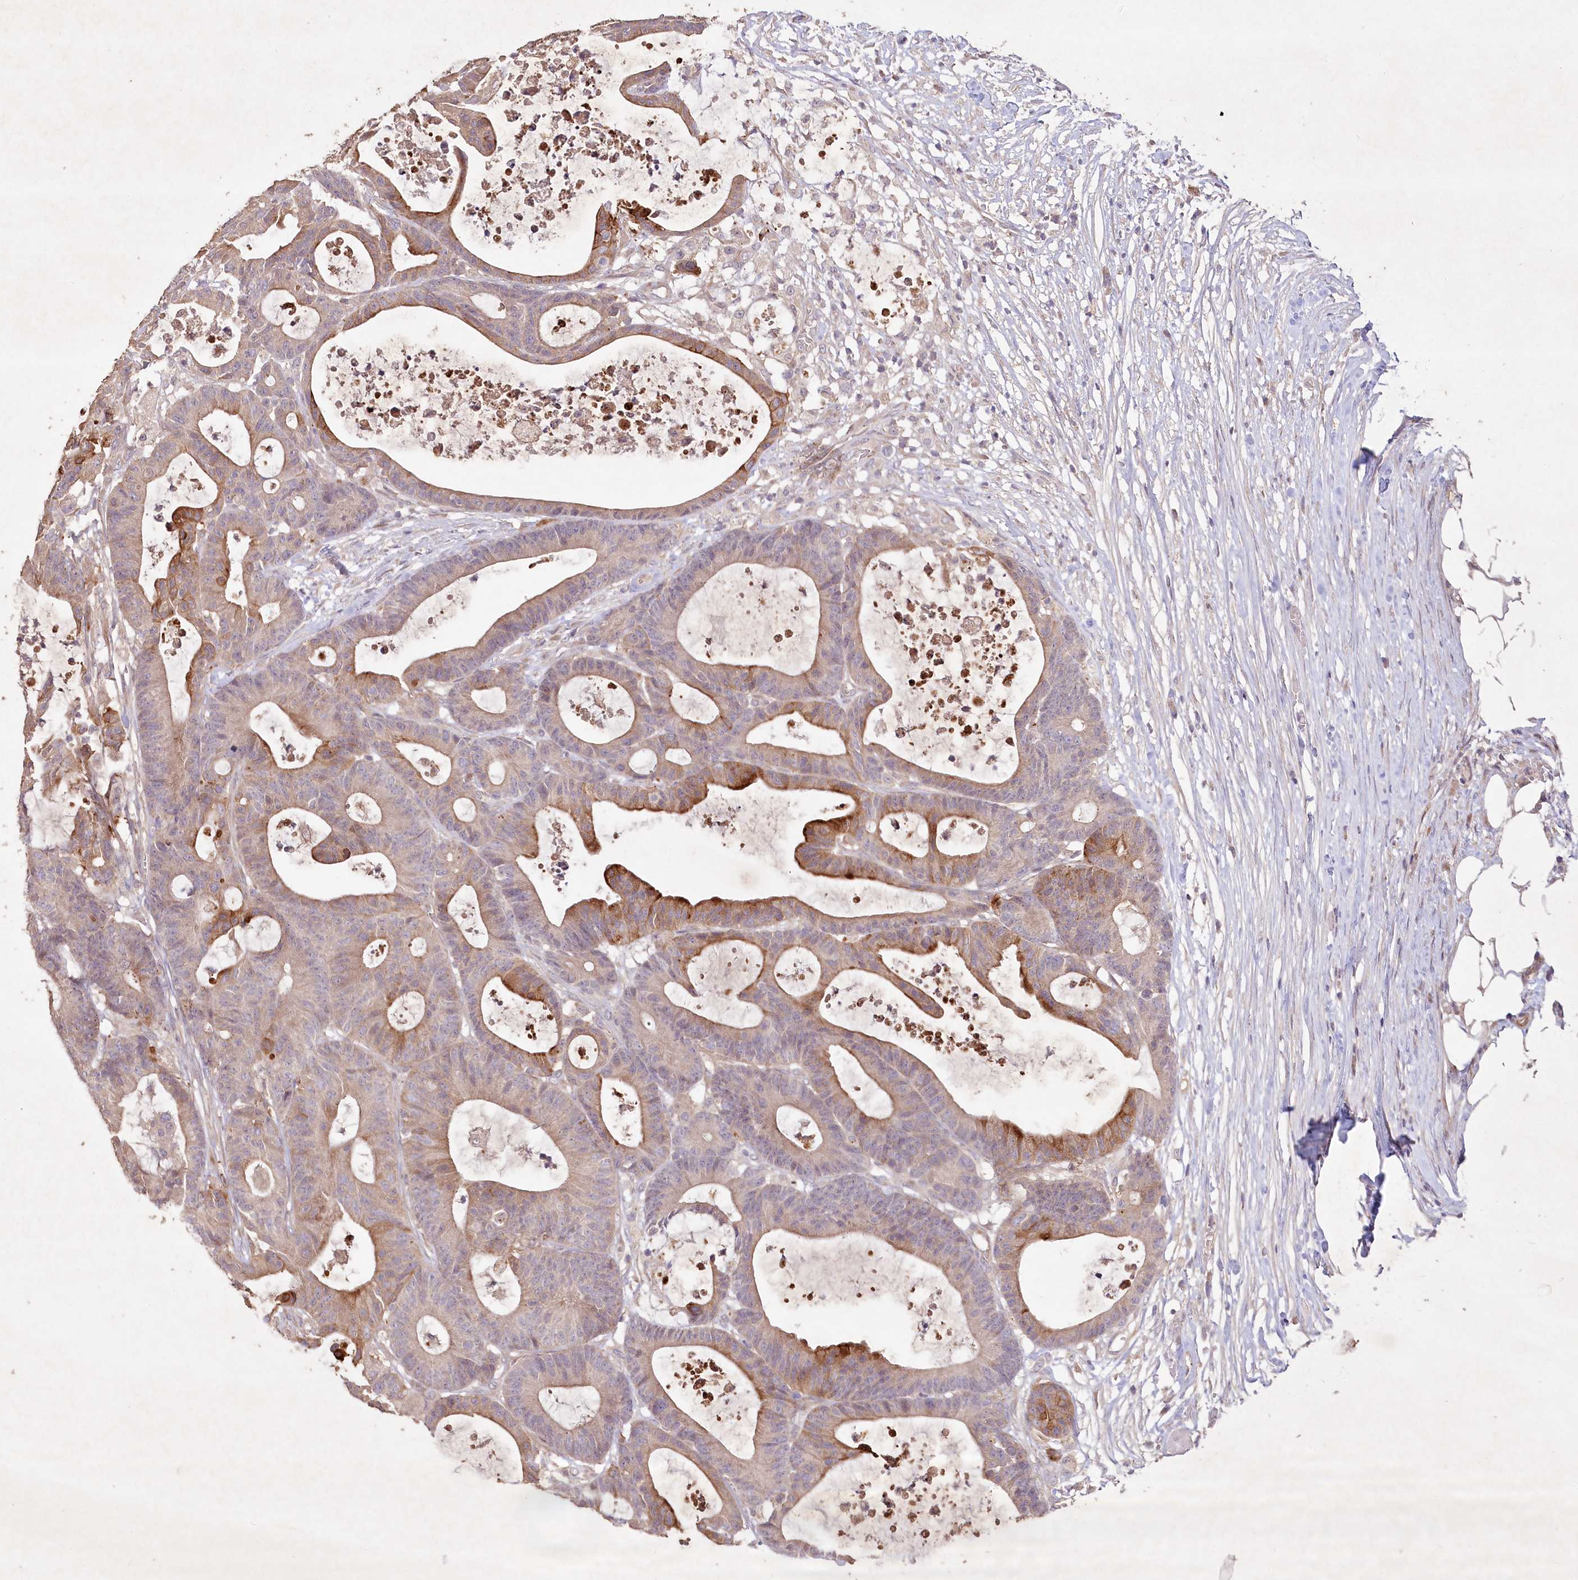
{"staining": {"intensity": "moderate", "quantity": "25%-75%", "location": "cytoplasmic/membranous"}, "tissue": "colorectal cancer", "cell_type": "Tumor cells", "image_type": "cancer", "snomed": [{"axis": "morphology", "description": "Adenocarcinoma, NOS"}, {"axis": "topography", "description": "Colon"}], "caption": "High-power microscopy captured an IHC micrograph of colorectal adenocarcinoma, revealing moderate cytoplasmic/membranous expression in approximately 25%-75% of tumor cells.", "gene": "IRAK1BP1", "patient": {"sex": "female", "age": 84}}